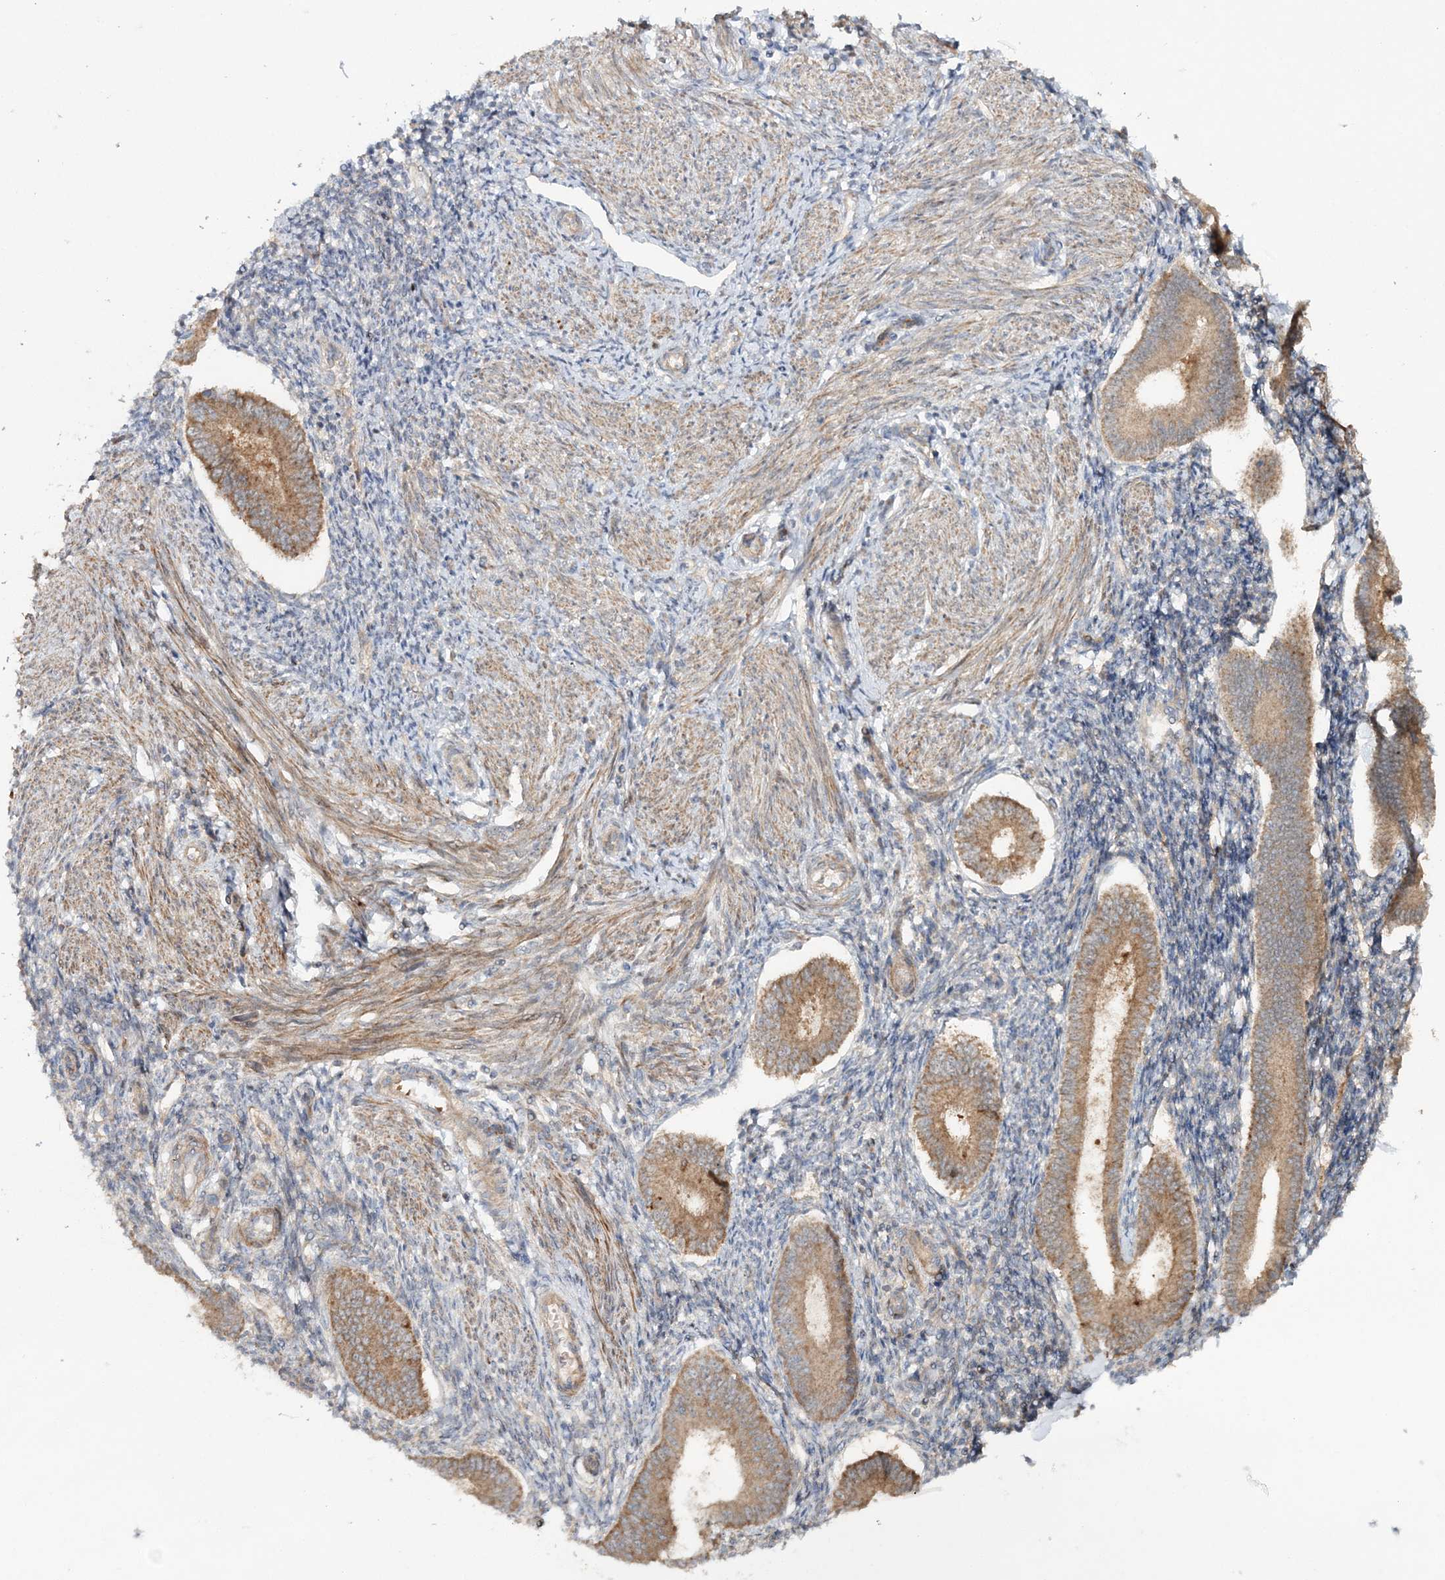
{"staining": {"intensity": "negative", "quantity": "none", "location": "none"}, "tissue": "endometrium", "cell_type": "Cells in endometrial stroma", "image_type": "normal", "snomed": [{"axis": "morphology", "description": "Normal tissue, NOS"}, {"axis": "topography", "description": "Uterus"}, {"axis": "topography", "description": "Endometrium"}], "caption": "Endometrium stained for a protein using immunohistochemistry reveals no expression cells in endometrial stroma.", "gene": "MOCS2", "patient": {"sex": "female", "age": 48}}